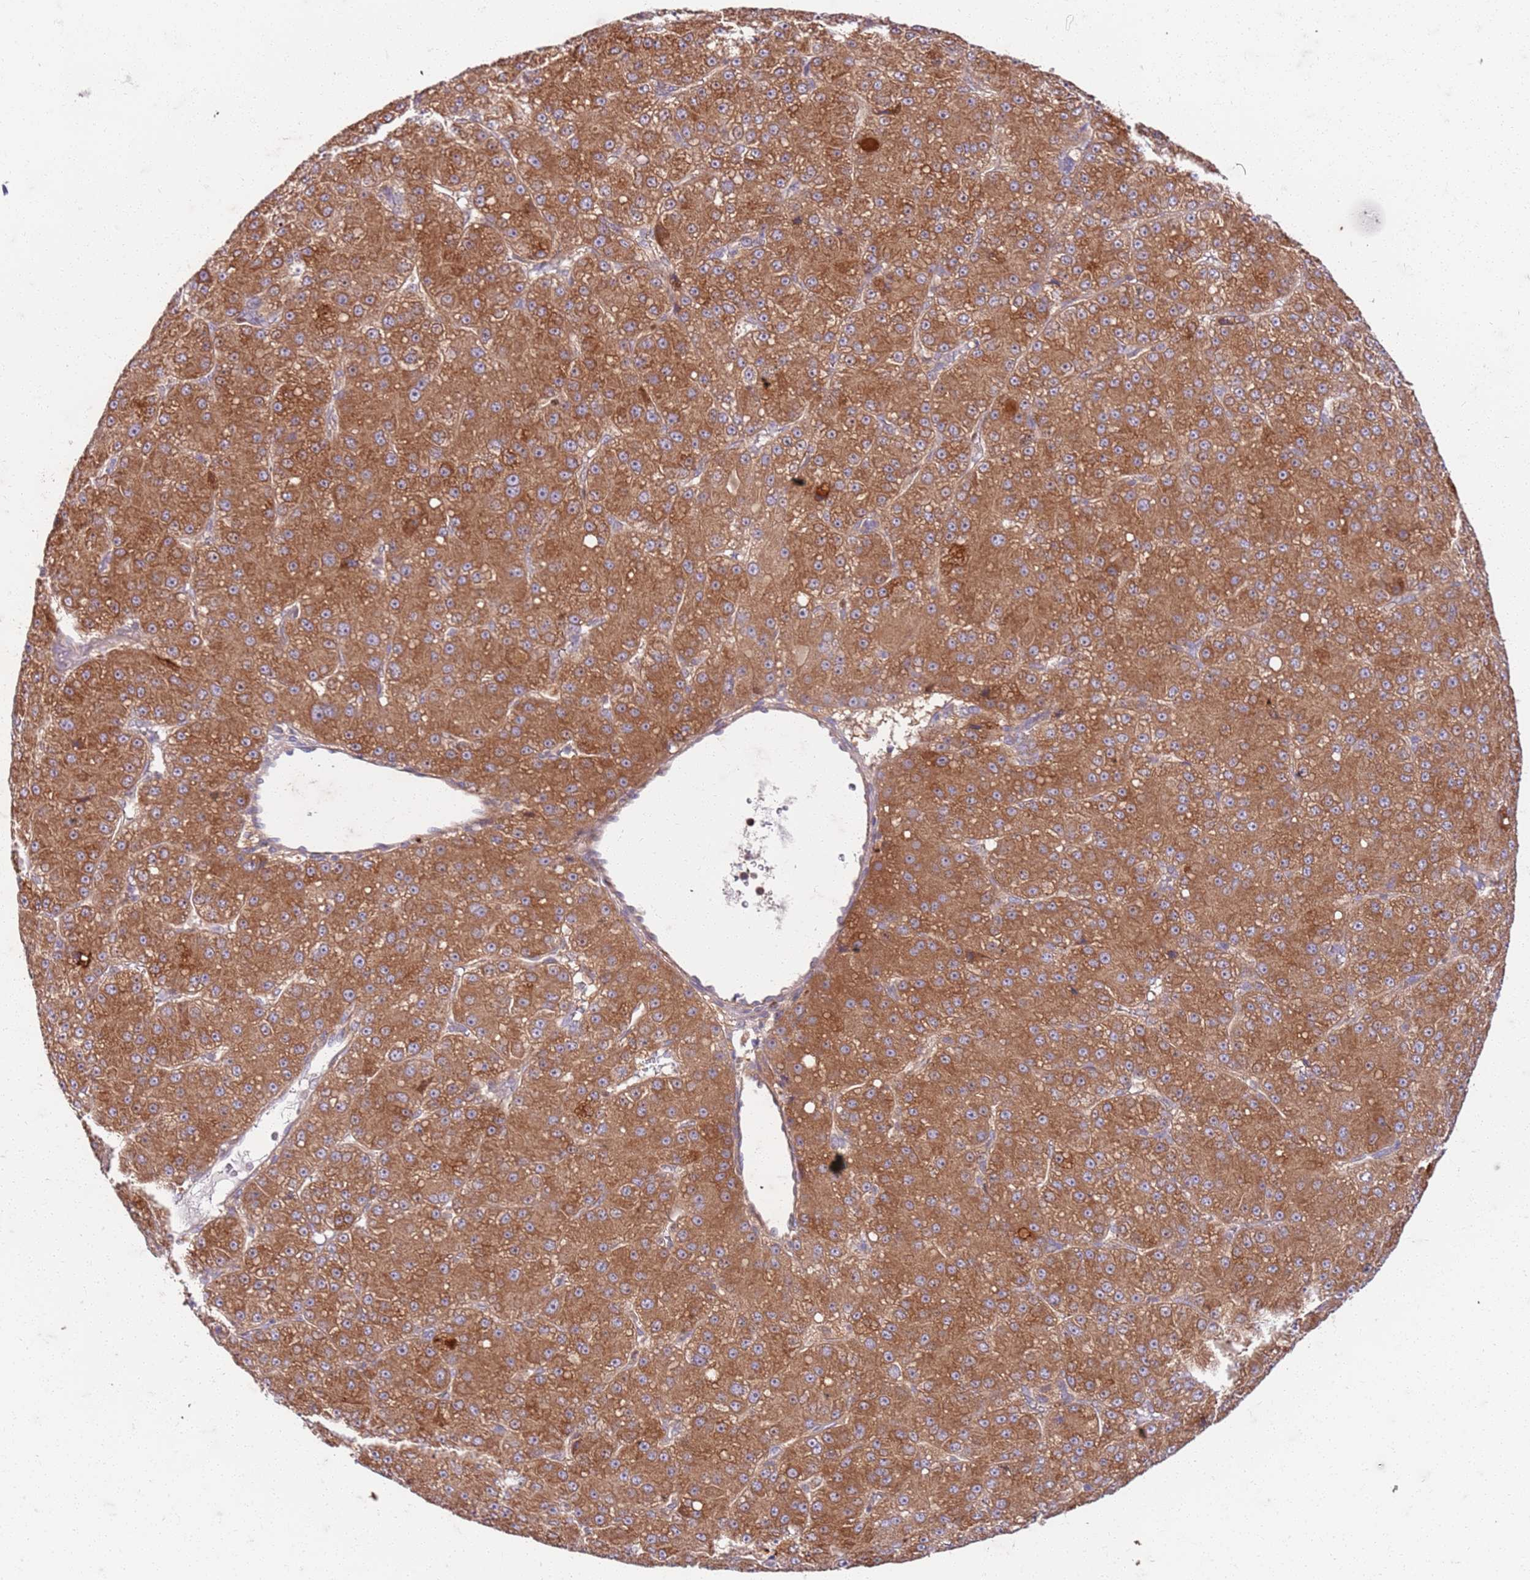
{"staining": {"intensity": "strong", "quantity": ">75%", "location": "cytoplasmic/membranous"}, "tissue": "liver cancer", "cell_type": "Tumor cells", "image_type": "cancer", "snomed": [{"axis": "morphology", "description": "Carcinoma, Hepatocellular, NOS"}, {"axis": "topography", "description": "Liver"}], "caption": "Immunohistochemical staining of hepatocellular carcinoma (liver) demonstrates high levels of strong cytoplasmic/membranous staining in approximately >75% of tumor cells. Nuclei are stained in blue.", "gene": "OSBP", "patient": {"sex": "male", "age": 67}}